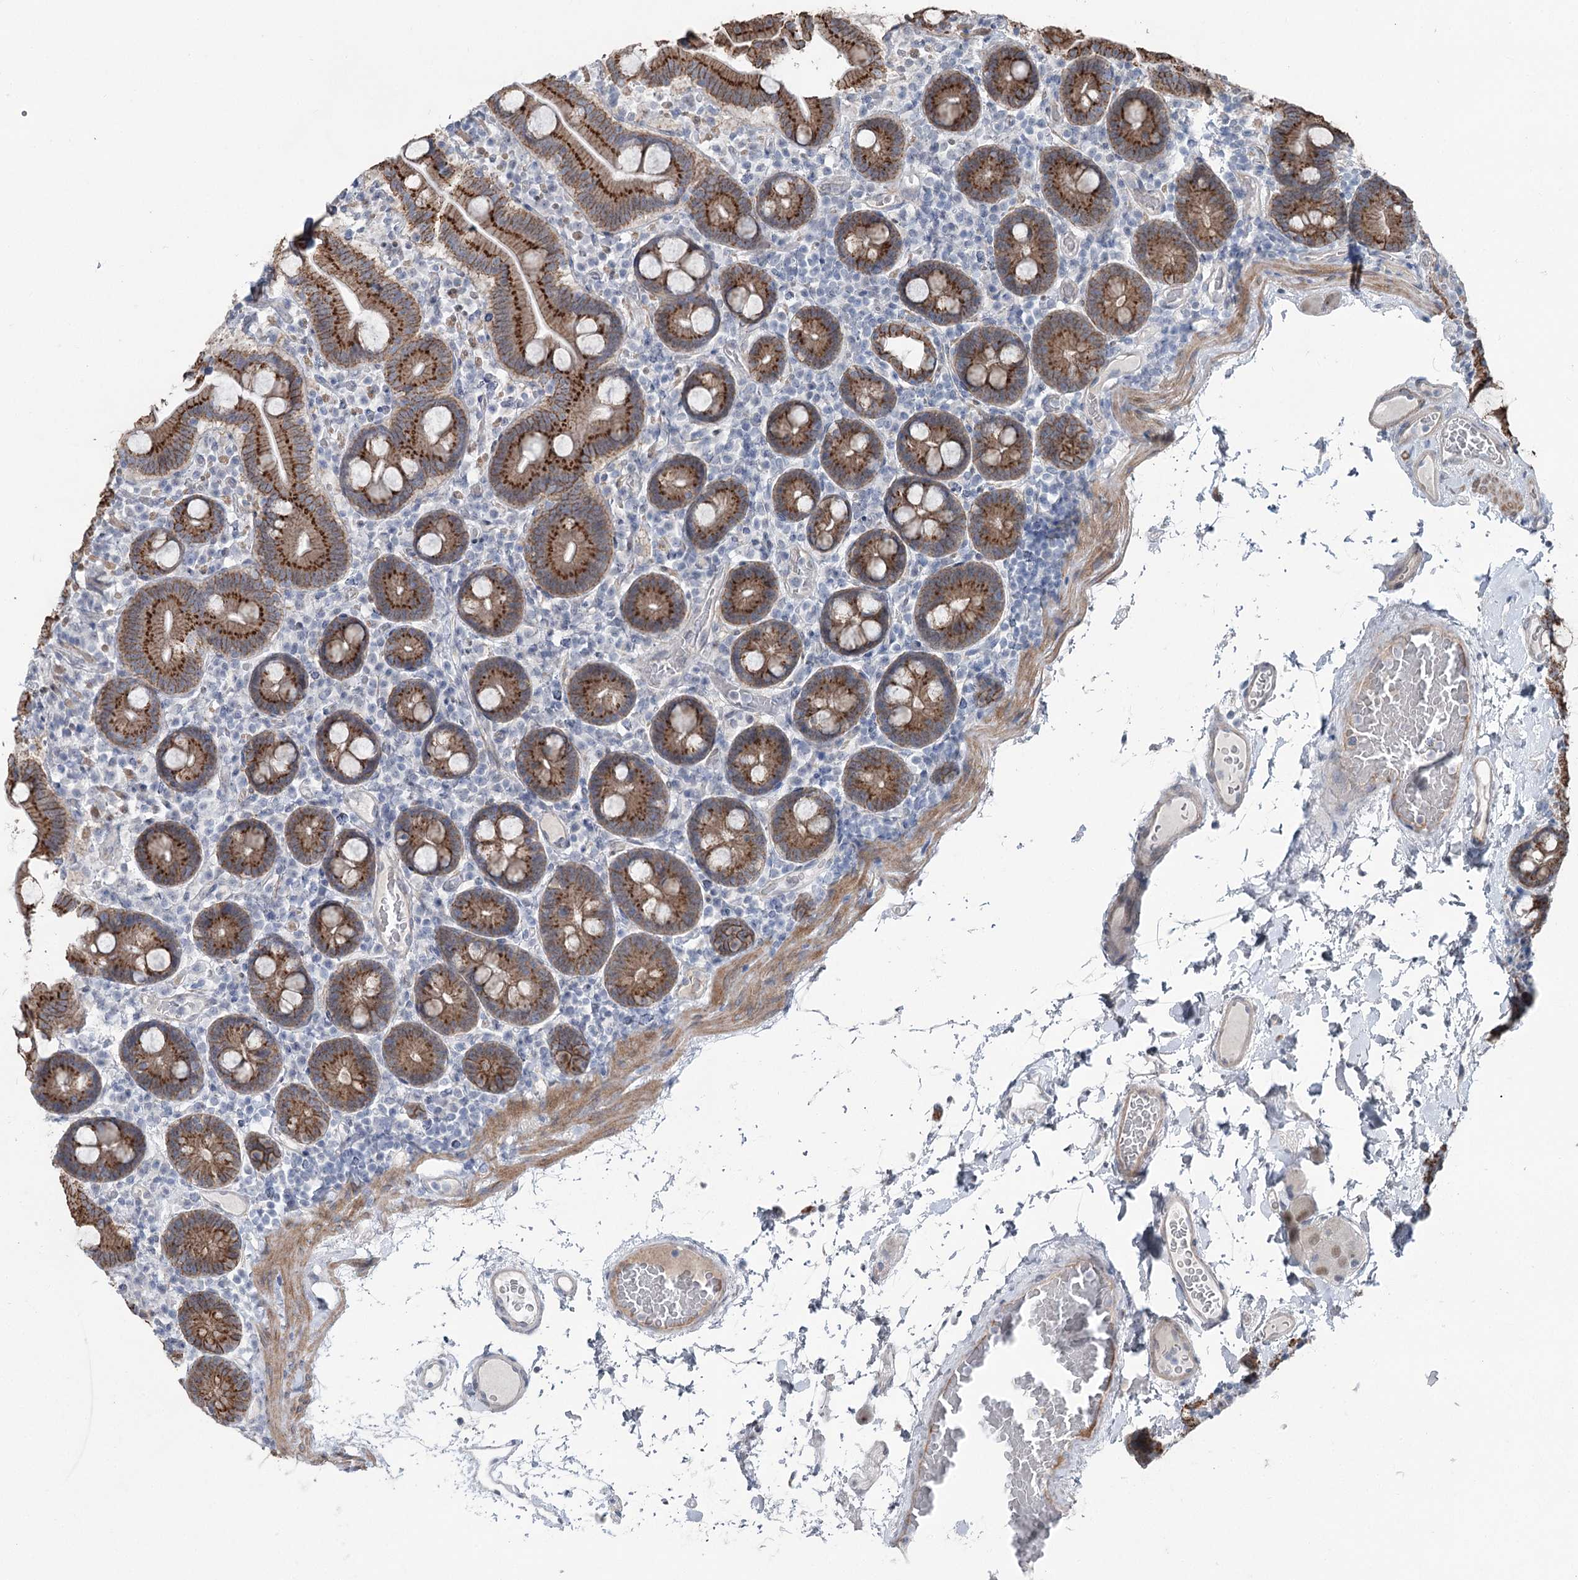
{"staining": {"intensity": "strong", "quantity": ">75%", "location": "cytoplasmic/membranous"}, "tissue": "duodenum", "cell_type": "Glandular cells", "image_type": "normal", "snomed": [{"axis": "morphology", "description": "Normal tissue, NOS"}, {"axis": "topography", "description": "Duodenum"}], "caption": "Approximately >75% of glandular cells in benign human duodenum exhibit strong cytoplasmic/membranous protein expression as visualized by brown immunohistochemical staining.", "gene": "FAM120B", "patient": {"sex": "male", "age": 55}}